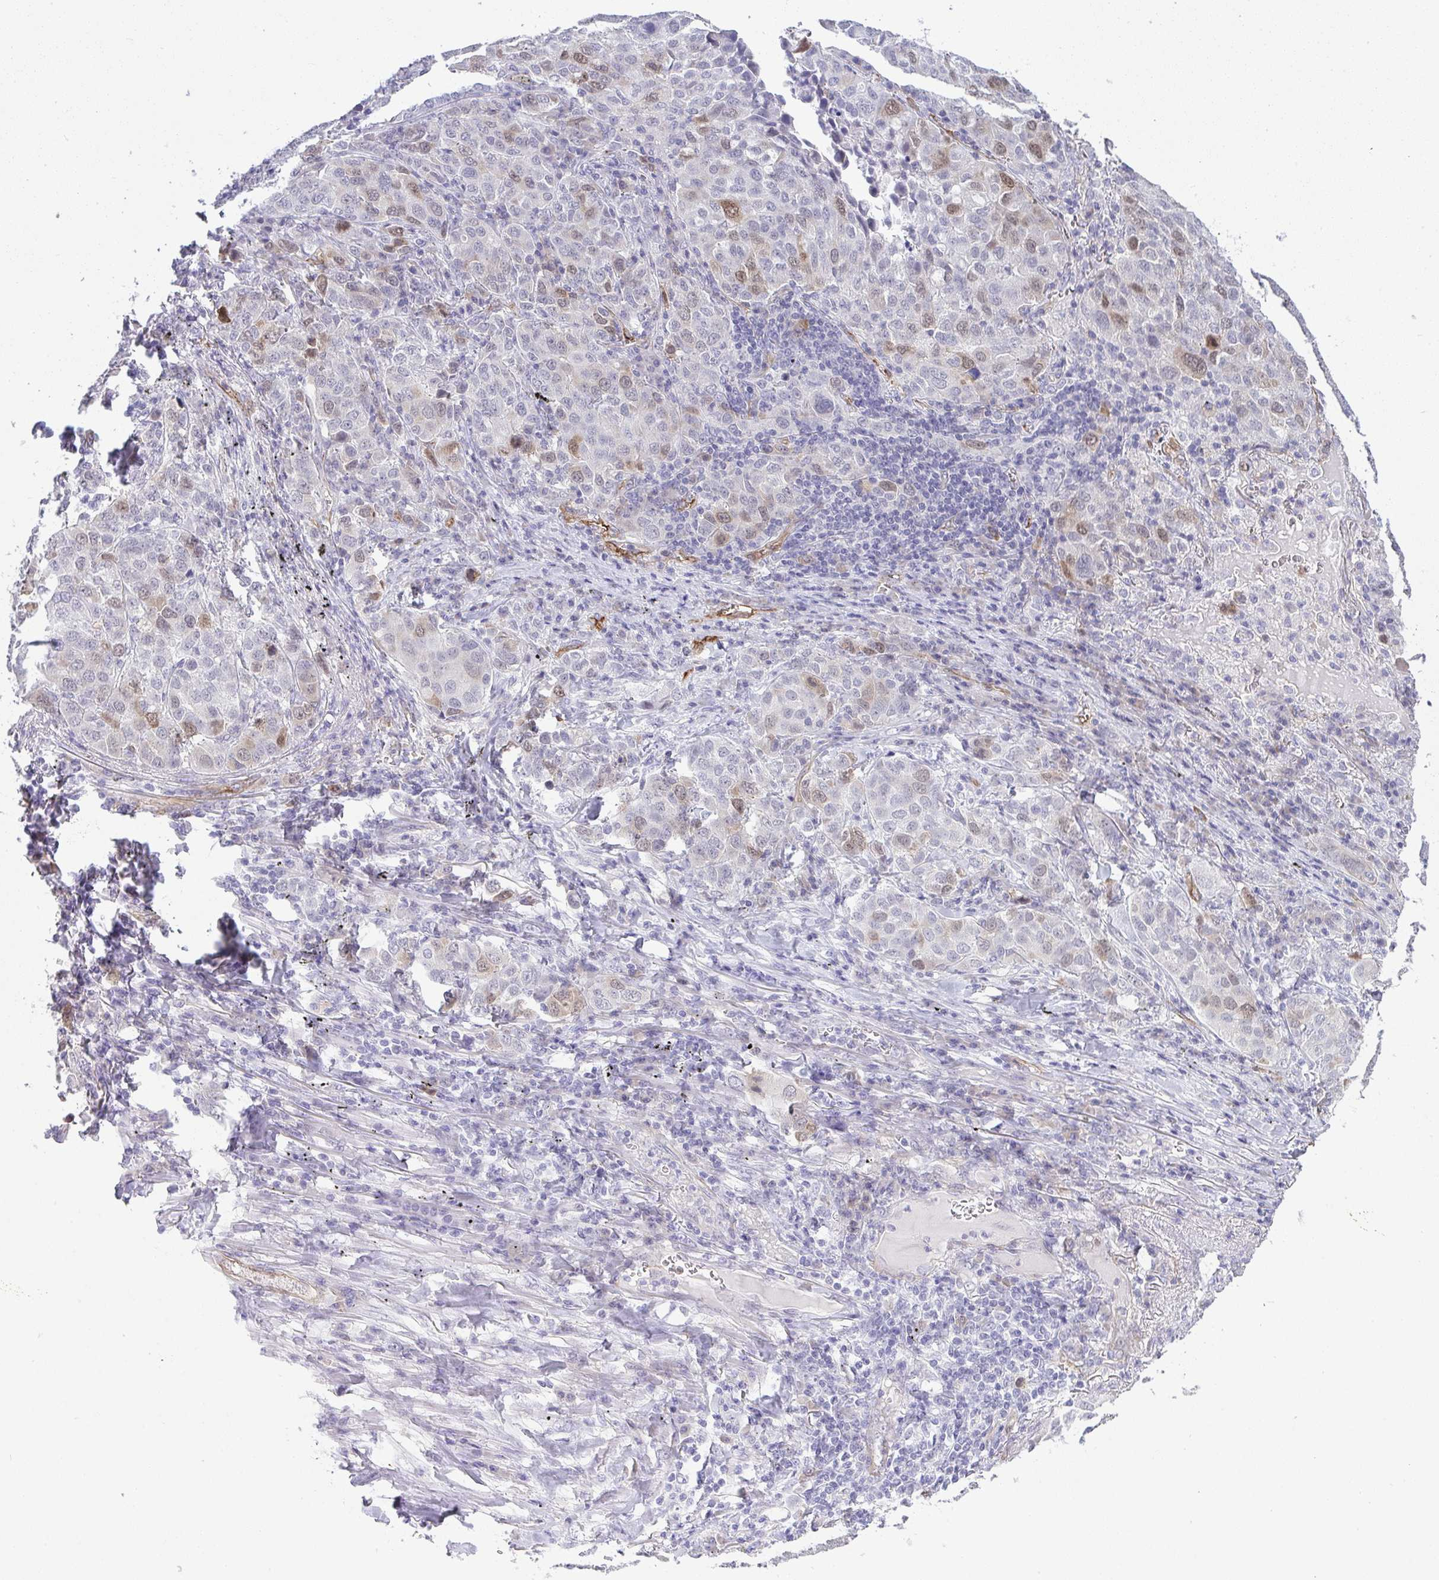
{"staining": {"intensity": "weak", "quantity": "<25%", "location": "cytoplasmic/membranous"}, "tissue": "lung cancer", "cell_type": "Tumor cells", "image_type": "cancer", "snomed": [{"axis": "morphology", "description": "Adenocarcinoma, NOS"}, {"axis": "morphology", "description": "Adenocarcinoma, metastatic, NOS"}, {"axis": "topography", "description": "Lymph node"}, {"axis": "topography", "description": "Lung"}], "caption": "This micrograph is of lung cancer stained with immunohistochemistry to label a protein in brown with the nuclei are counter-stained blue. There is no staining in tumor cells.", "gene": "UBE2S", "patient": {"sex": "female", "age": 65}}